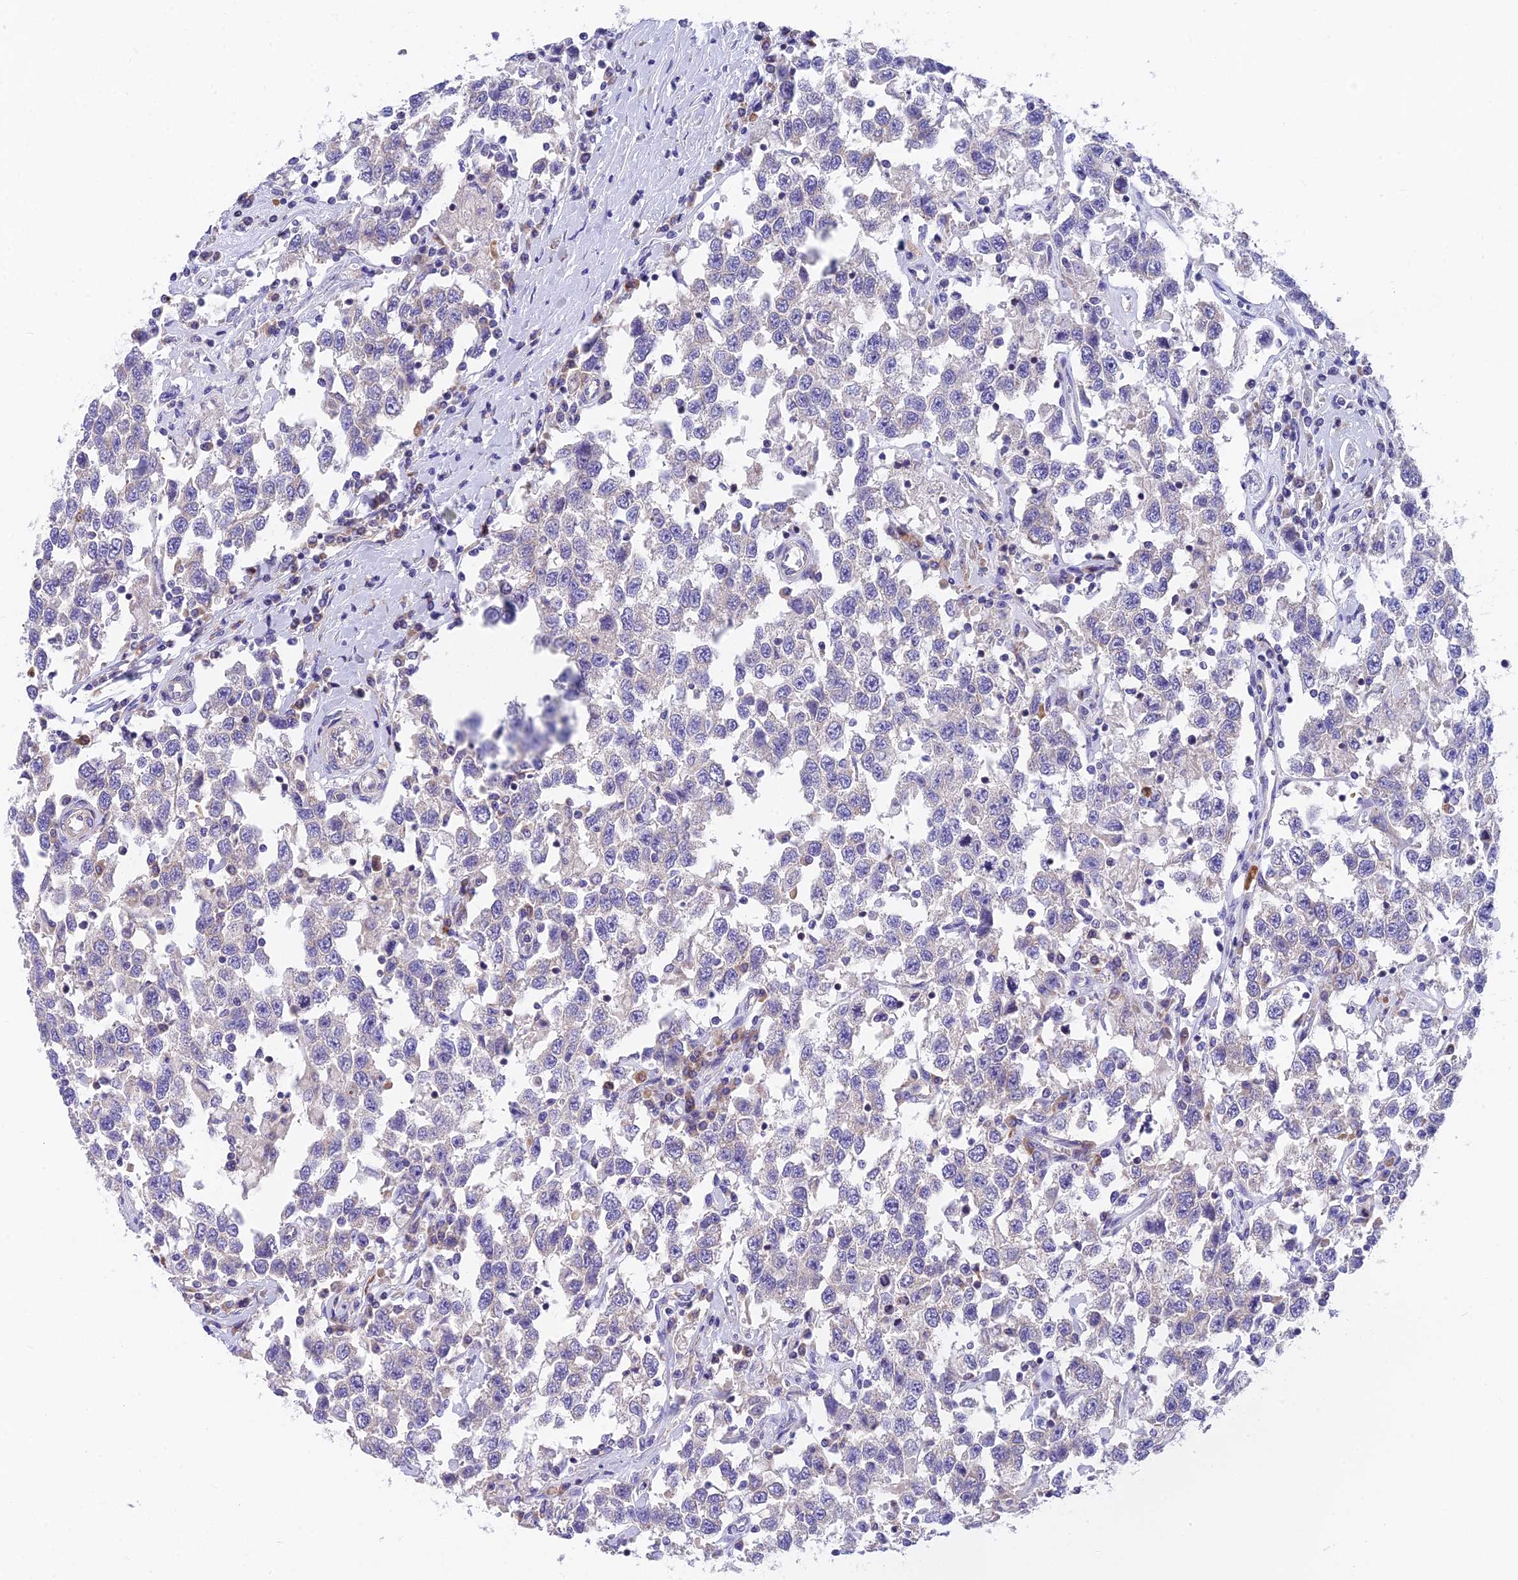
{"staining": {"intensity": "negative", "quantity": "none", "location": "none"}, "tissue": "testis cancer", "cell_type": "Tumor cells", "image_type": "cancer", "snomed": [{"axis": "morphology", "description": "Seminoma, NOS"}, {"axis": "topography", "description": "Testis"}], "caption": "Protein analysis of testis seminoma demonstrates no significant staining in tumor cells.", "gene": "MVB12A", "patient": {"sex": "male", "age": 41}}